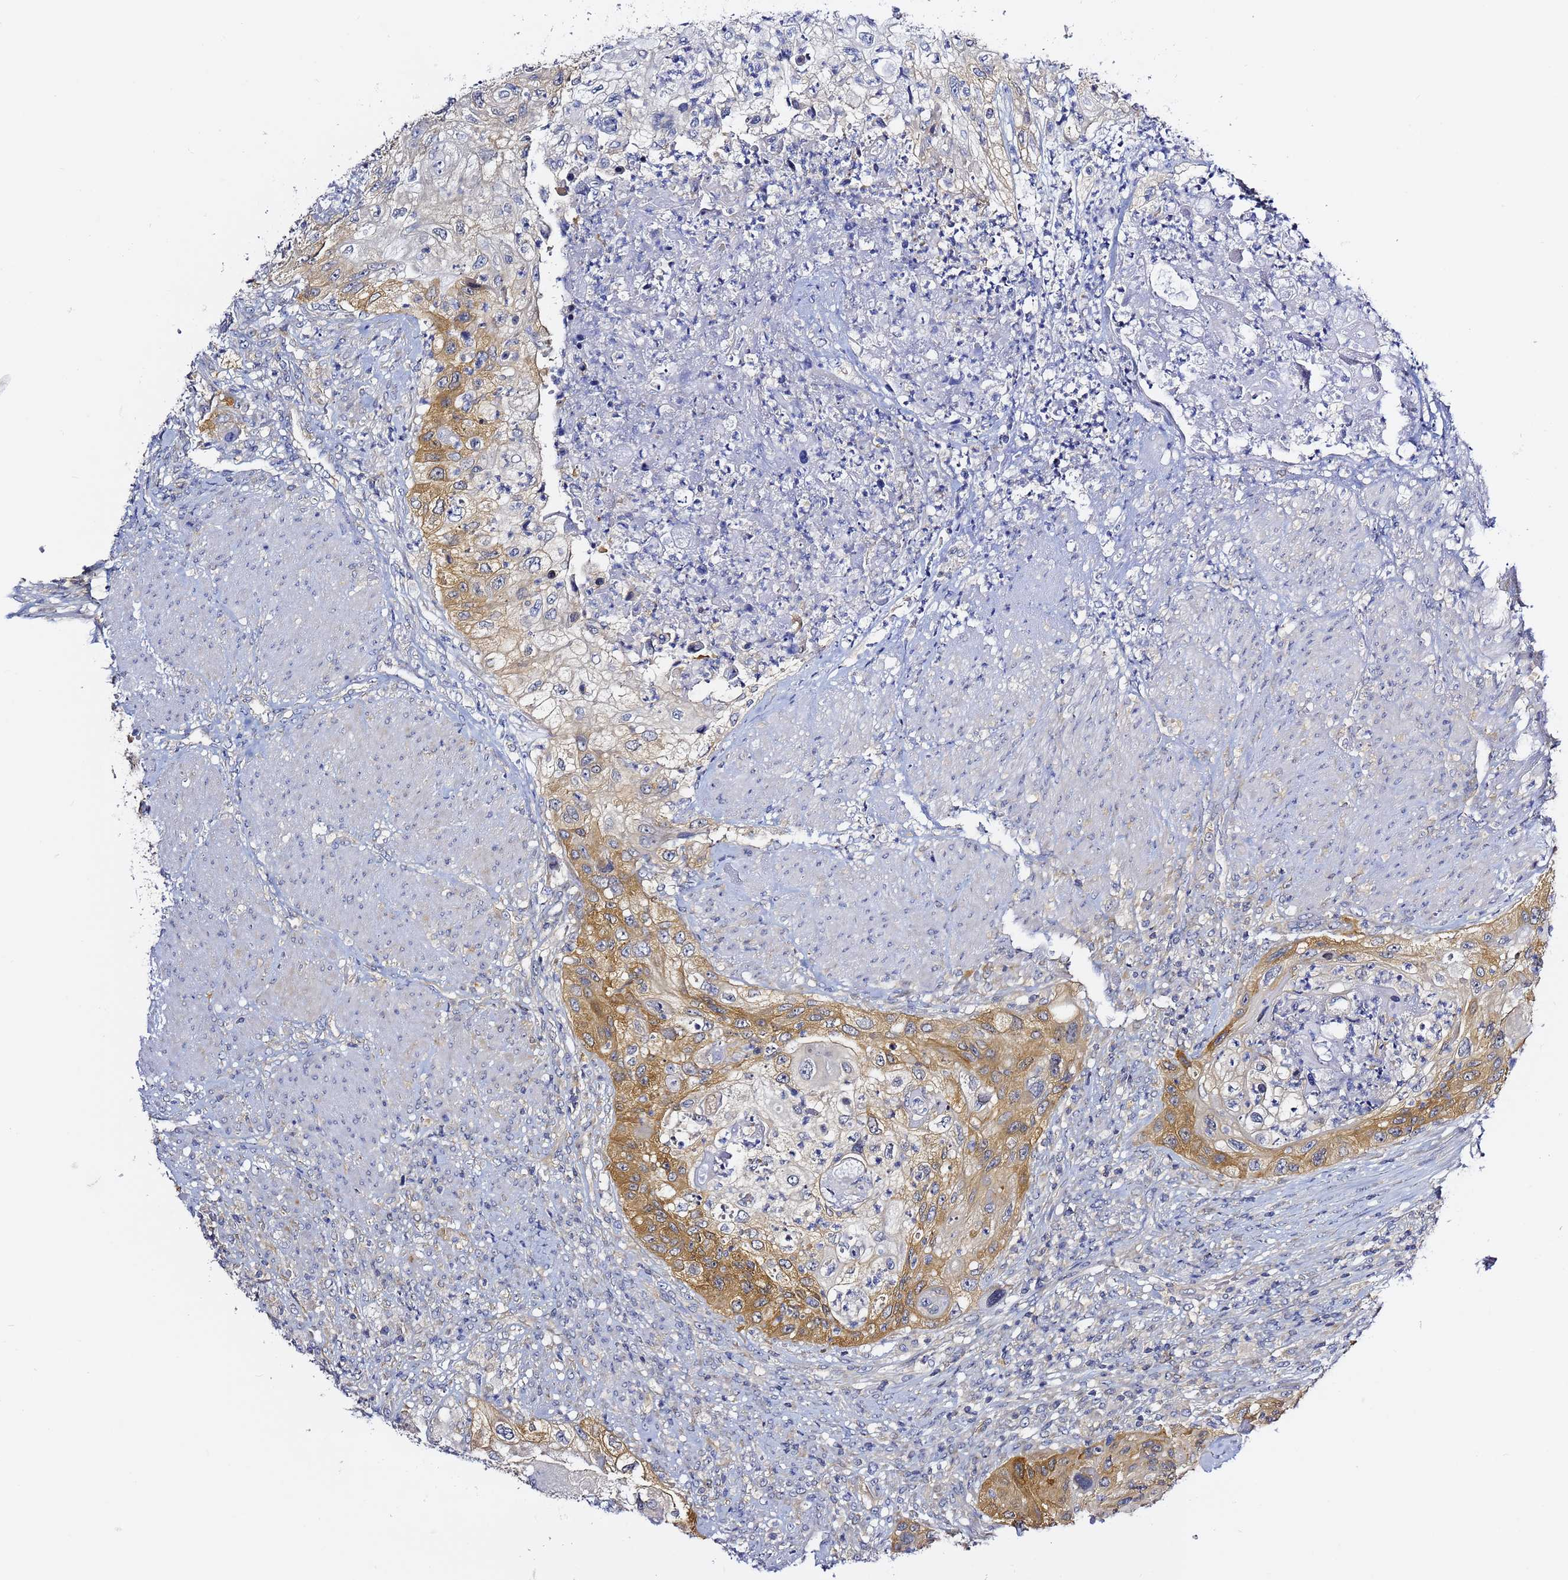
{"staining": {"intensity": "moderate", "quantity": "25%-75%", "location": "cytoplasmic/membranous"}, "tissue": "urothelial cancer", "cell_type": "Tumor cells", "image_type": "cancer", "snomed": [{"axis": "morphology", "description": "Urothelial carcinoma, High grade"}, {"axis": "topography", "description": "Urinary bladder"}], "caption": "A photomicrograph showing moderate cytoplasmic/membranous staining in about 25%-75% of tumor cells in urothelial cancer, as visualized by brown immunohistochemical staining.", "gene": "LENG1", "patient": {"sex": "female", "age": 60}}